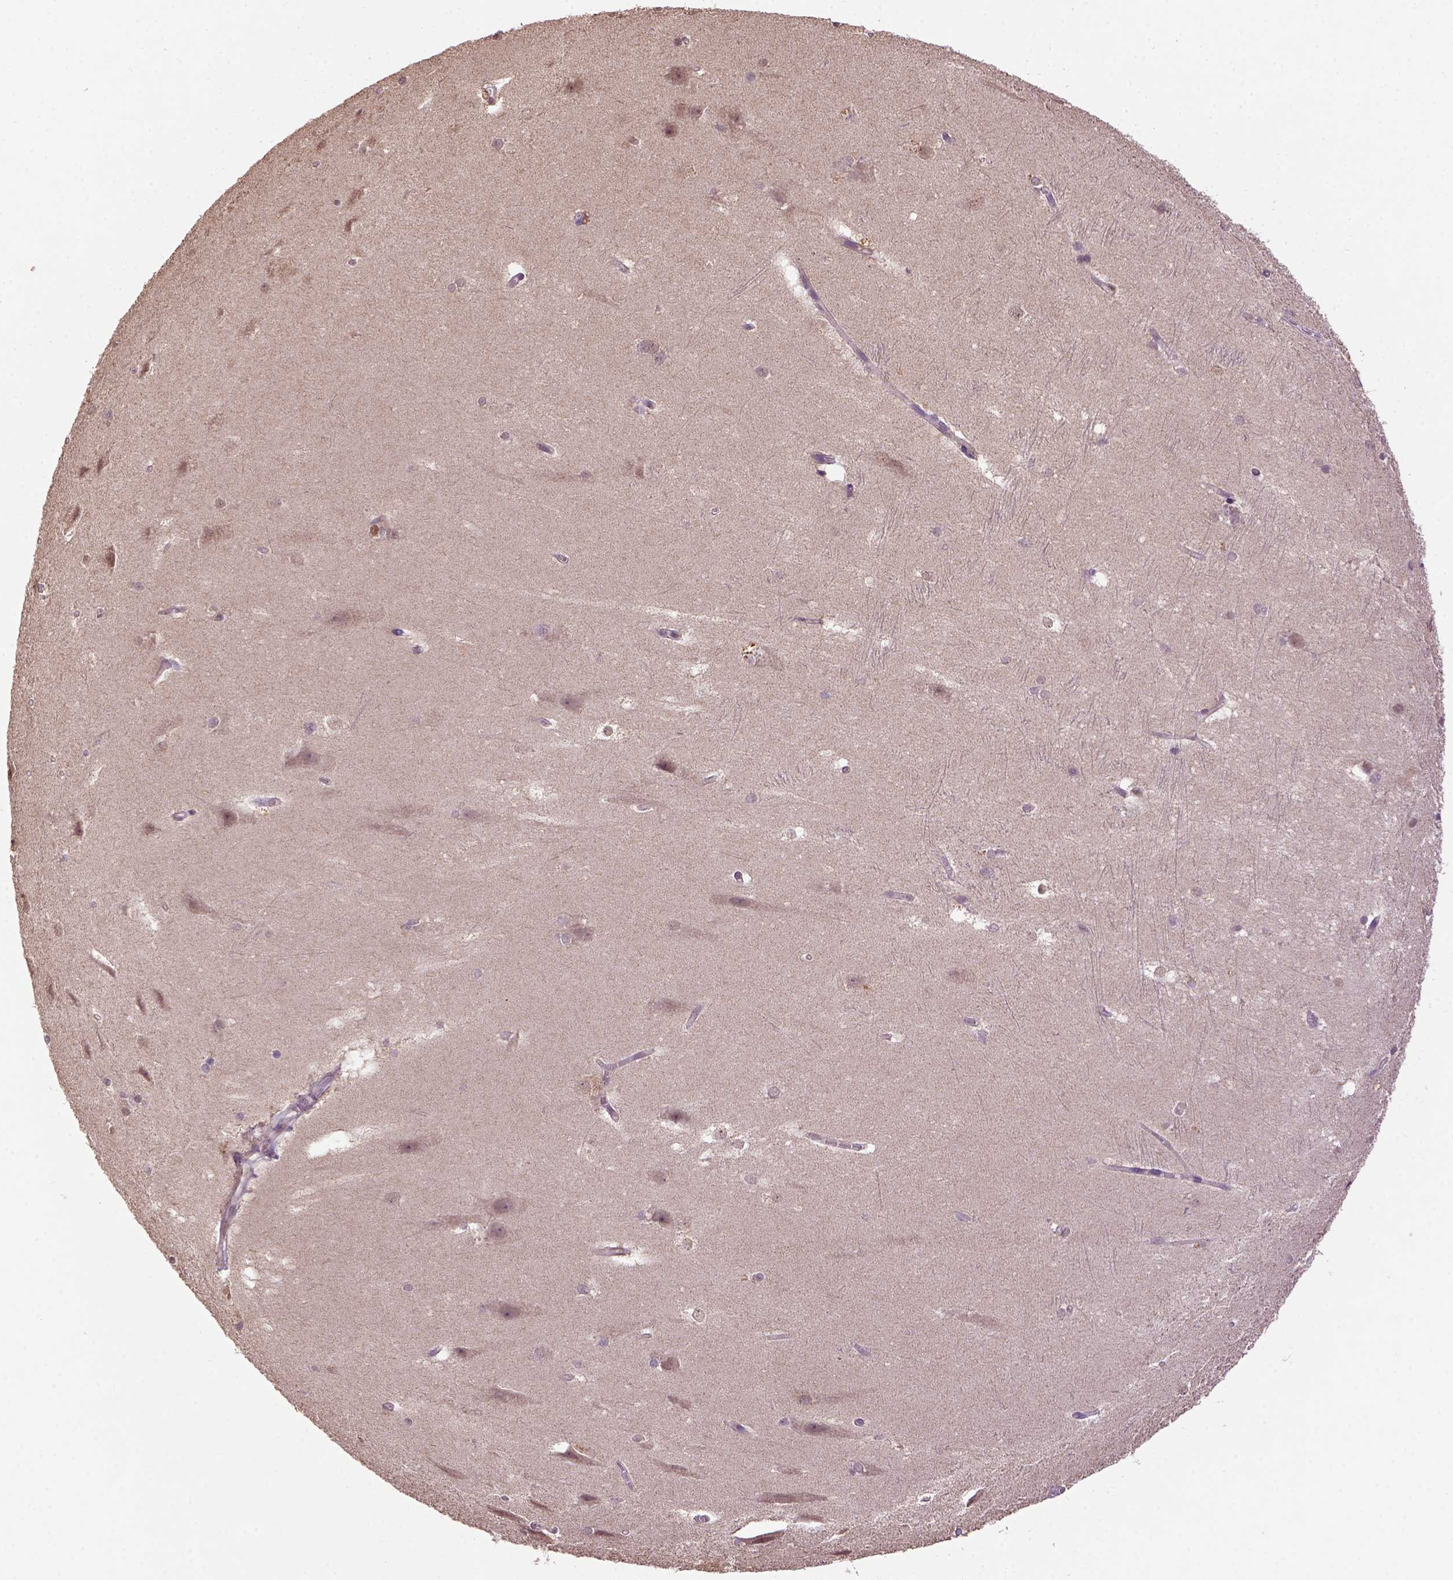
{"staining": {"intensity": "negative", "quantity": "none", "location": "none"}, "tissue": "hippocampus", "cell_type": "Glial cells", "image_type": "normal", "snomed": [{"axis": "morphology", "description": "Normal tissue, NOS"}, {"axis": "topography", "description": "Cerebral cortex"}, {"axis": "topography", "description": "Hippocampus"}], "caption": "Immunohistochemistry (IHC) histopathology image of unremarkable hippocampus: hippocampus stained with DAB displays no significant protein positivity in glial cells.", "gene": "WDR17", "patient": {"sex": "female", "age": 19}}